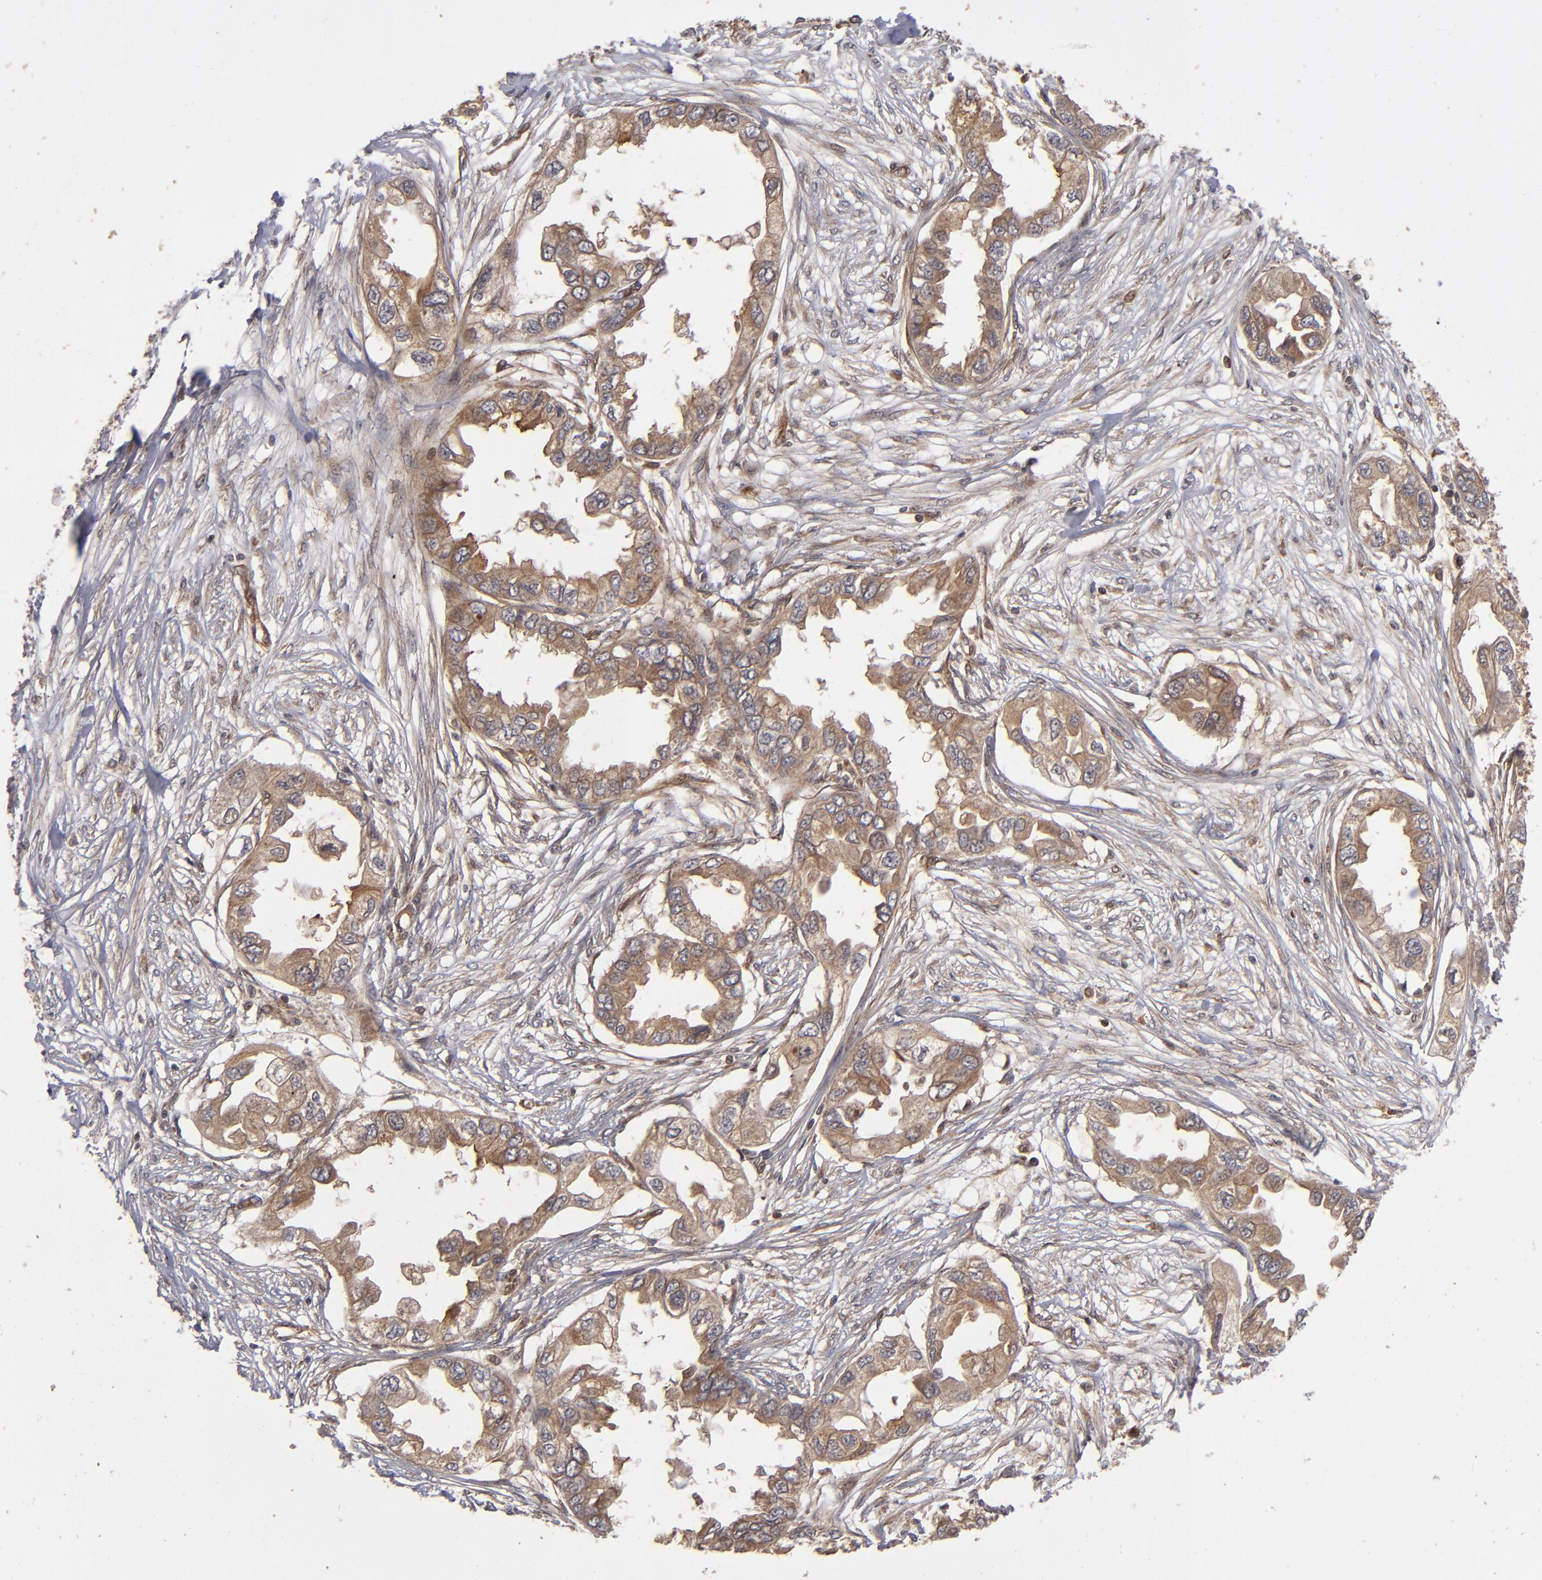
{"staining": {"intensity": "moderate", "quantity": ">75%", "location": "cytoplasmic/membranous"}, "tissue": "endometrial cancer", "cell_type": "Tumor cells", "image_type": "cancer", "snomed": [{"axis": "morphology", "description": "Adenocarcinoma, NOS"}, {"axis": "topography", "description": "Endometrium"}], "caption": "Protein staining reveals moderate cytoplasmic/membranous expression in approximately >75% of tumor cells in endometrial cancer.", "gene": "BDKRB1", "patient": {"sex": "female", "age": 67}}